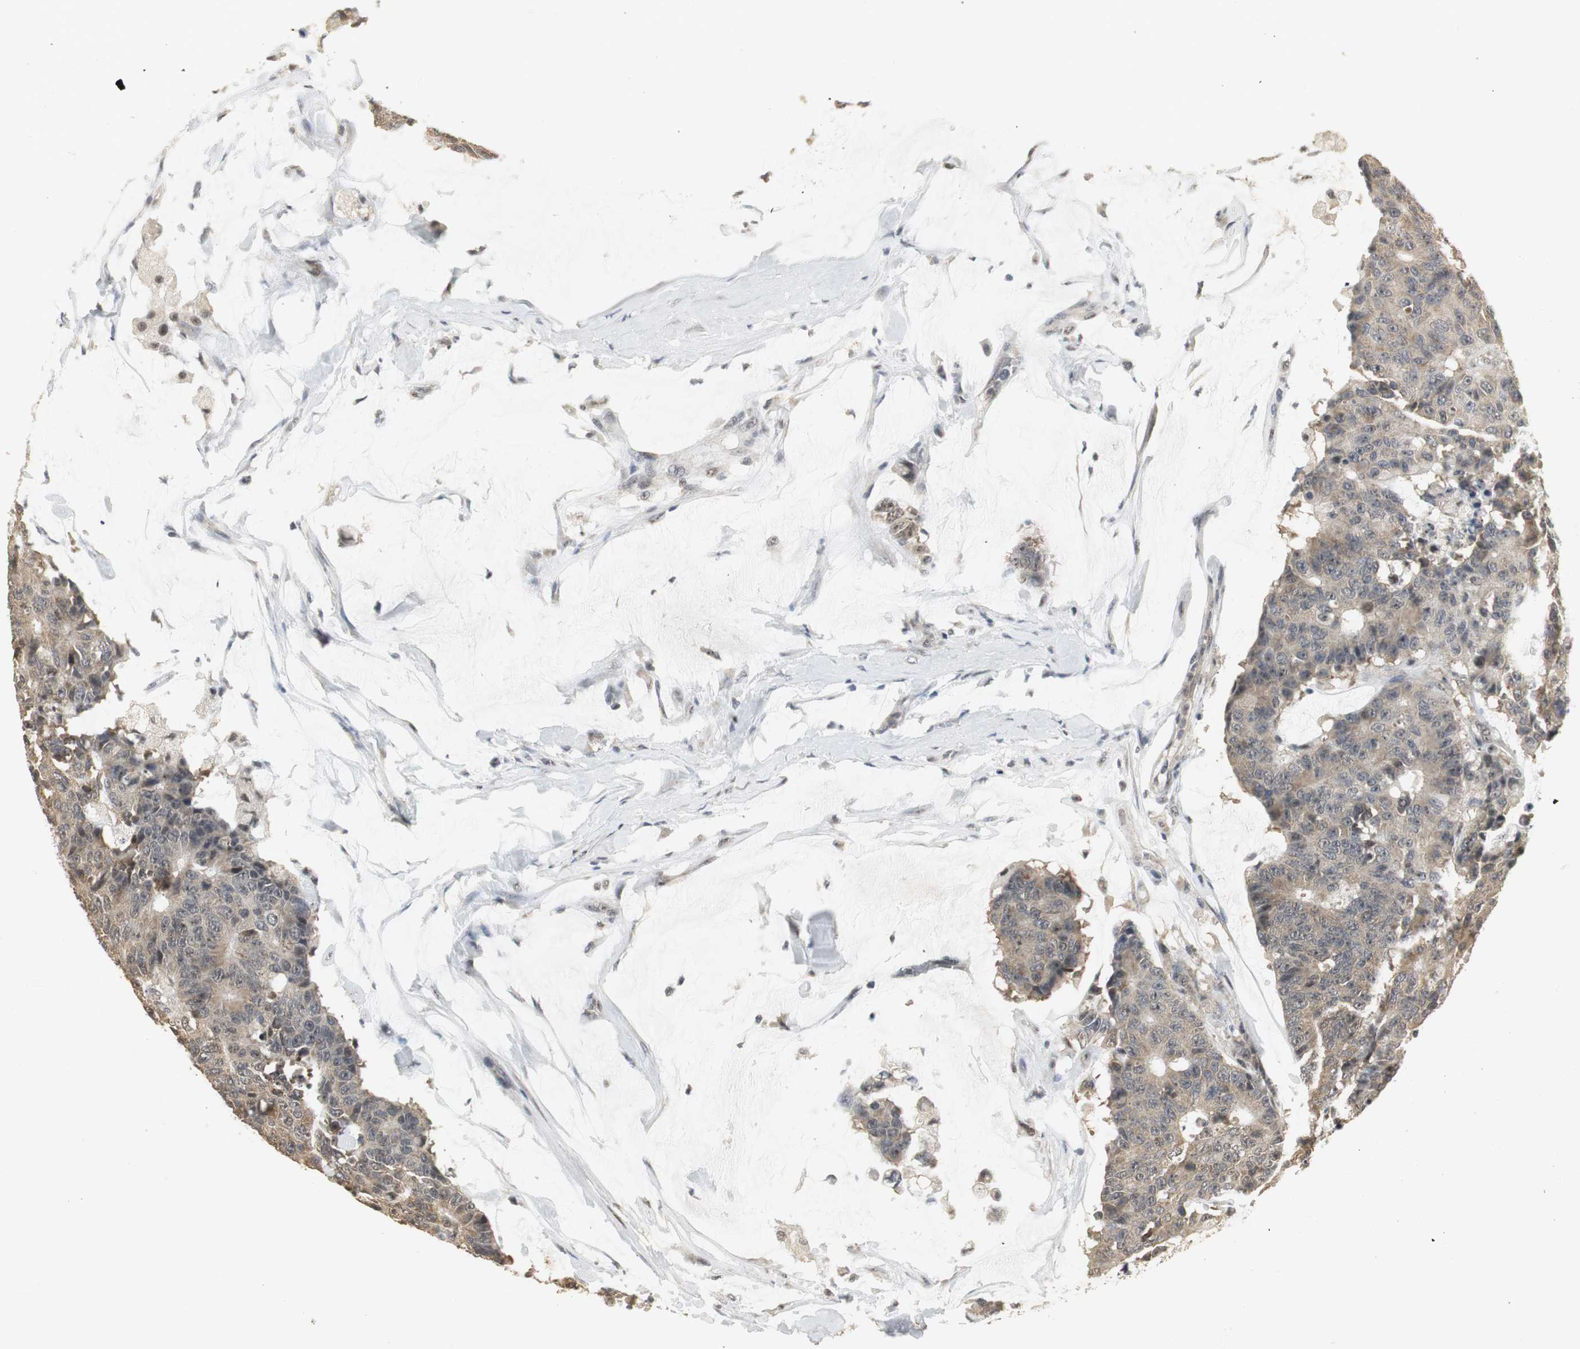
{"staining": {"intensity": "weak", "quantity": "25%-75%", "location": "cytoplasmic/membranous,nuclear"}, "tissue": "colorectal cancer", "cell_type": "Tumor cells", "image_type": "cancer", "snomed": [{"axis": "morphology", "description": "Adenocarcinoma, NOS"}, {"axis": "topography", "description": "Colon"}], "caption": "Tumor cells display weak cytoplasmic/membranous and nuclear expression in about 25%-75% of cells in colorectal cancer (adenocarcinoma).", "gene": "ELOA", "patient": {"sex": "female", "age": 86}}